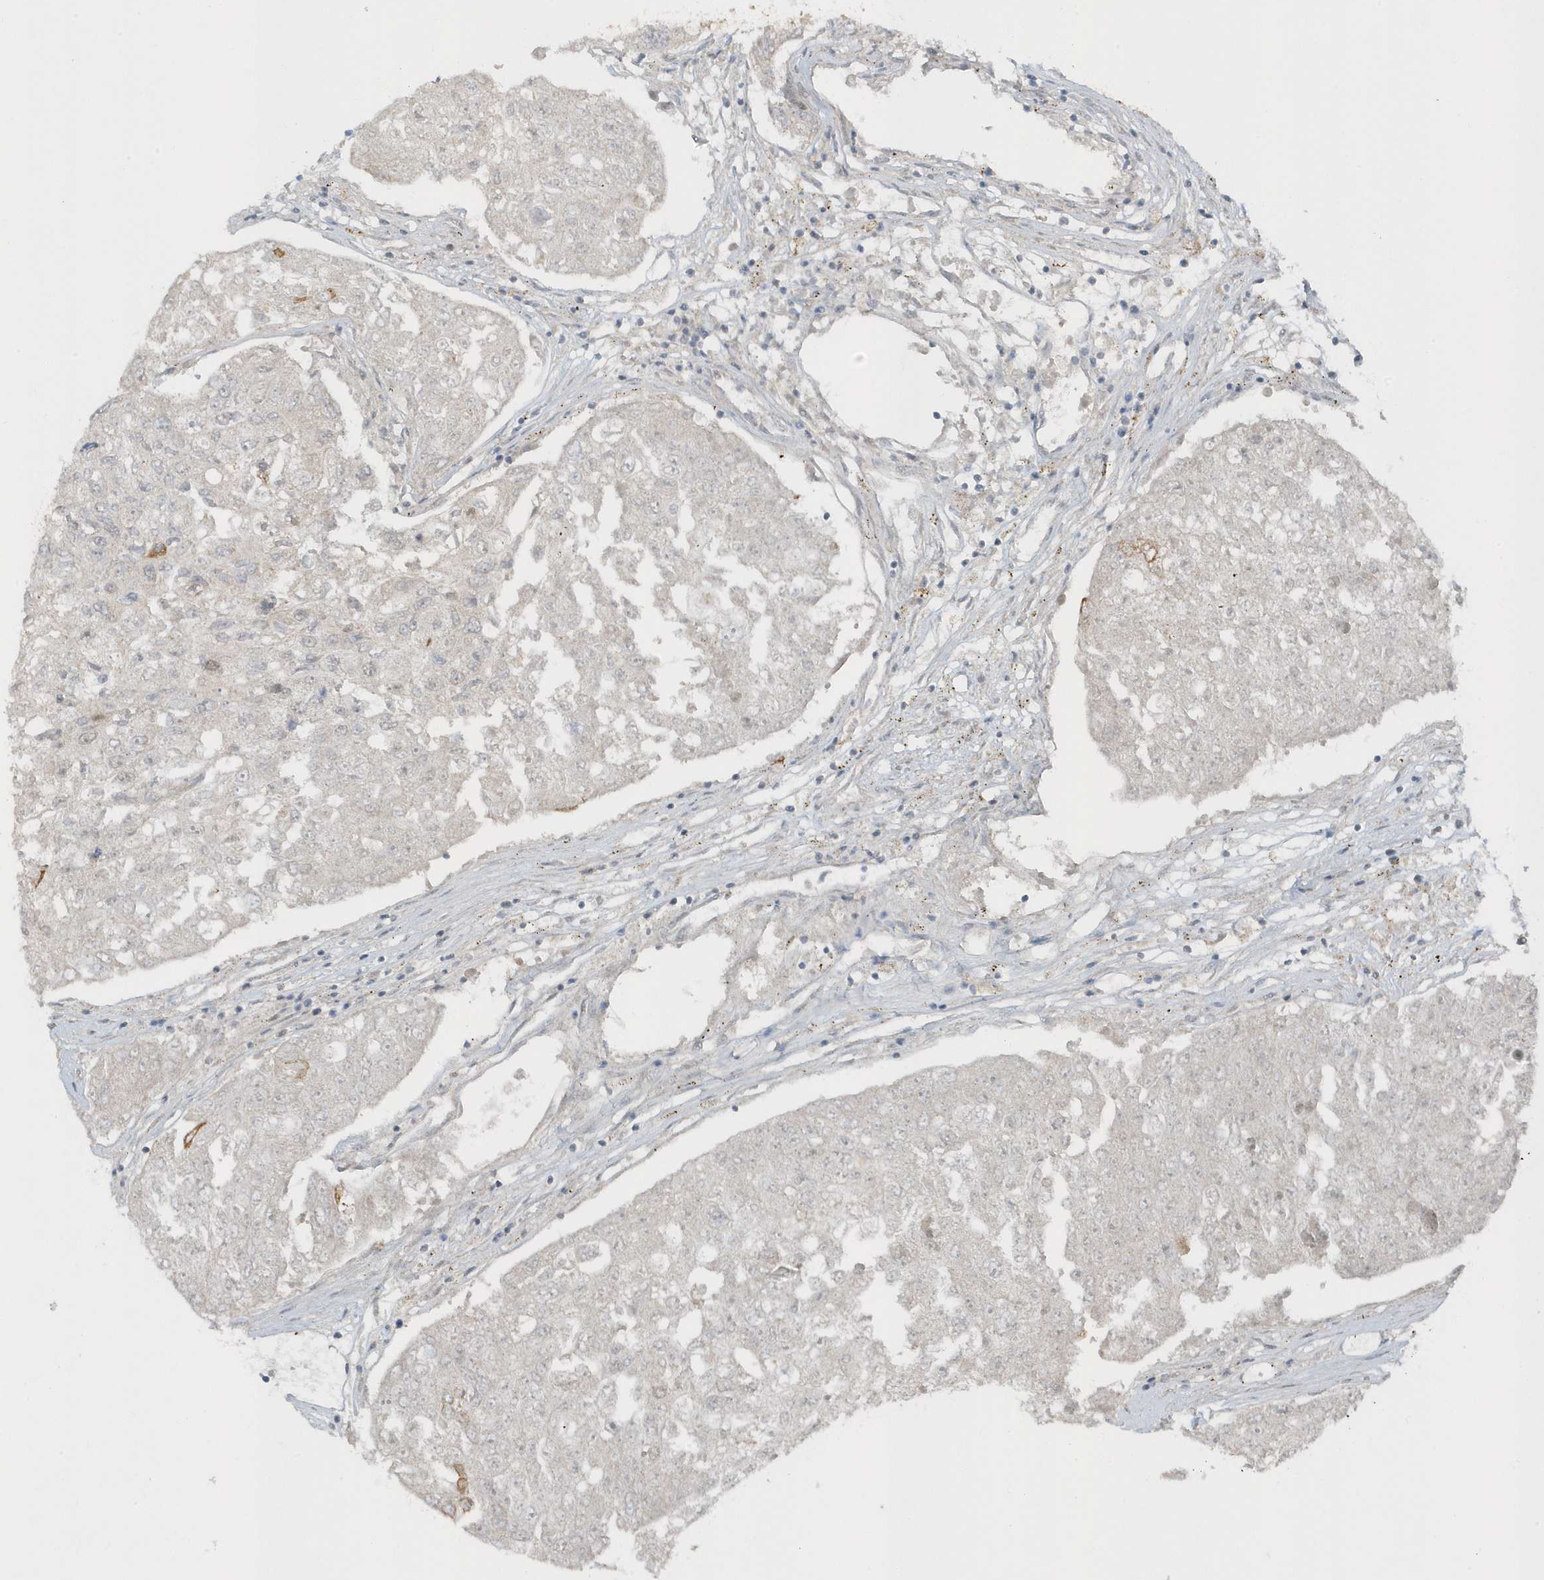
{"staining": {"intensity": "negative", "quantity": "none", "location": "none"}, "tissue": "urothelial cancer", "cell_type": "Tumor cells", "image_type": "cancer", "snomed": [{"axis": "morphology", "description": "Urothelial carcinoma, High grade"}, {"axis": "topography", "description": "Lymph node"}, {"axis": "topography", "description": "Urinary bladder"}], "caption": "Tumor cells are negative for protein expression in human urothelial carcinoma (high-grade). The staining is performed using DAB brown chromogen with nuclei counter-stained in using hematoxylin.", "gene": "PARD3B", "patient": {"sex": "male", "age": 51}}